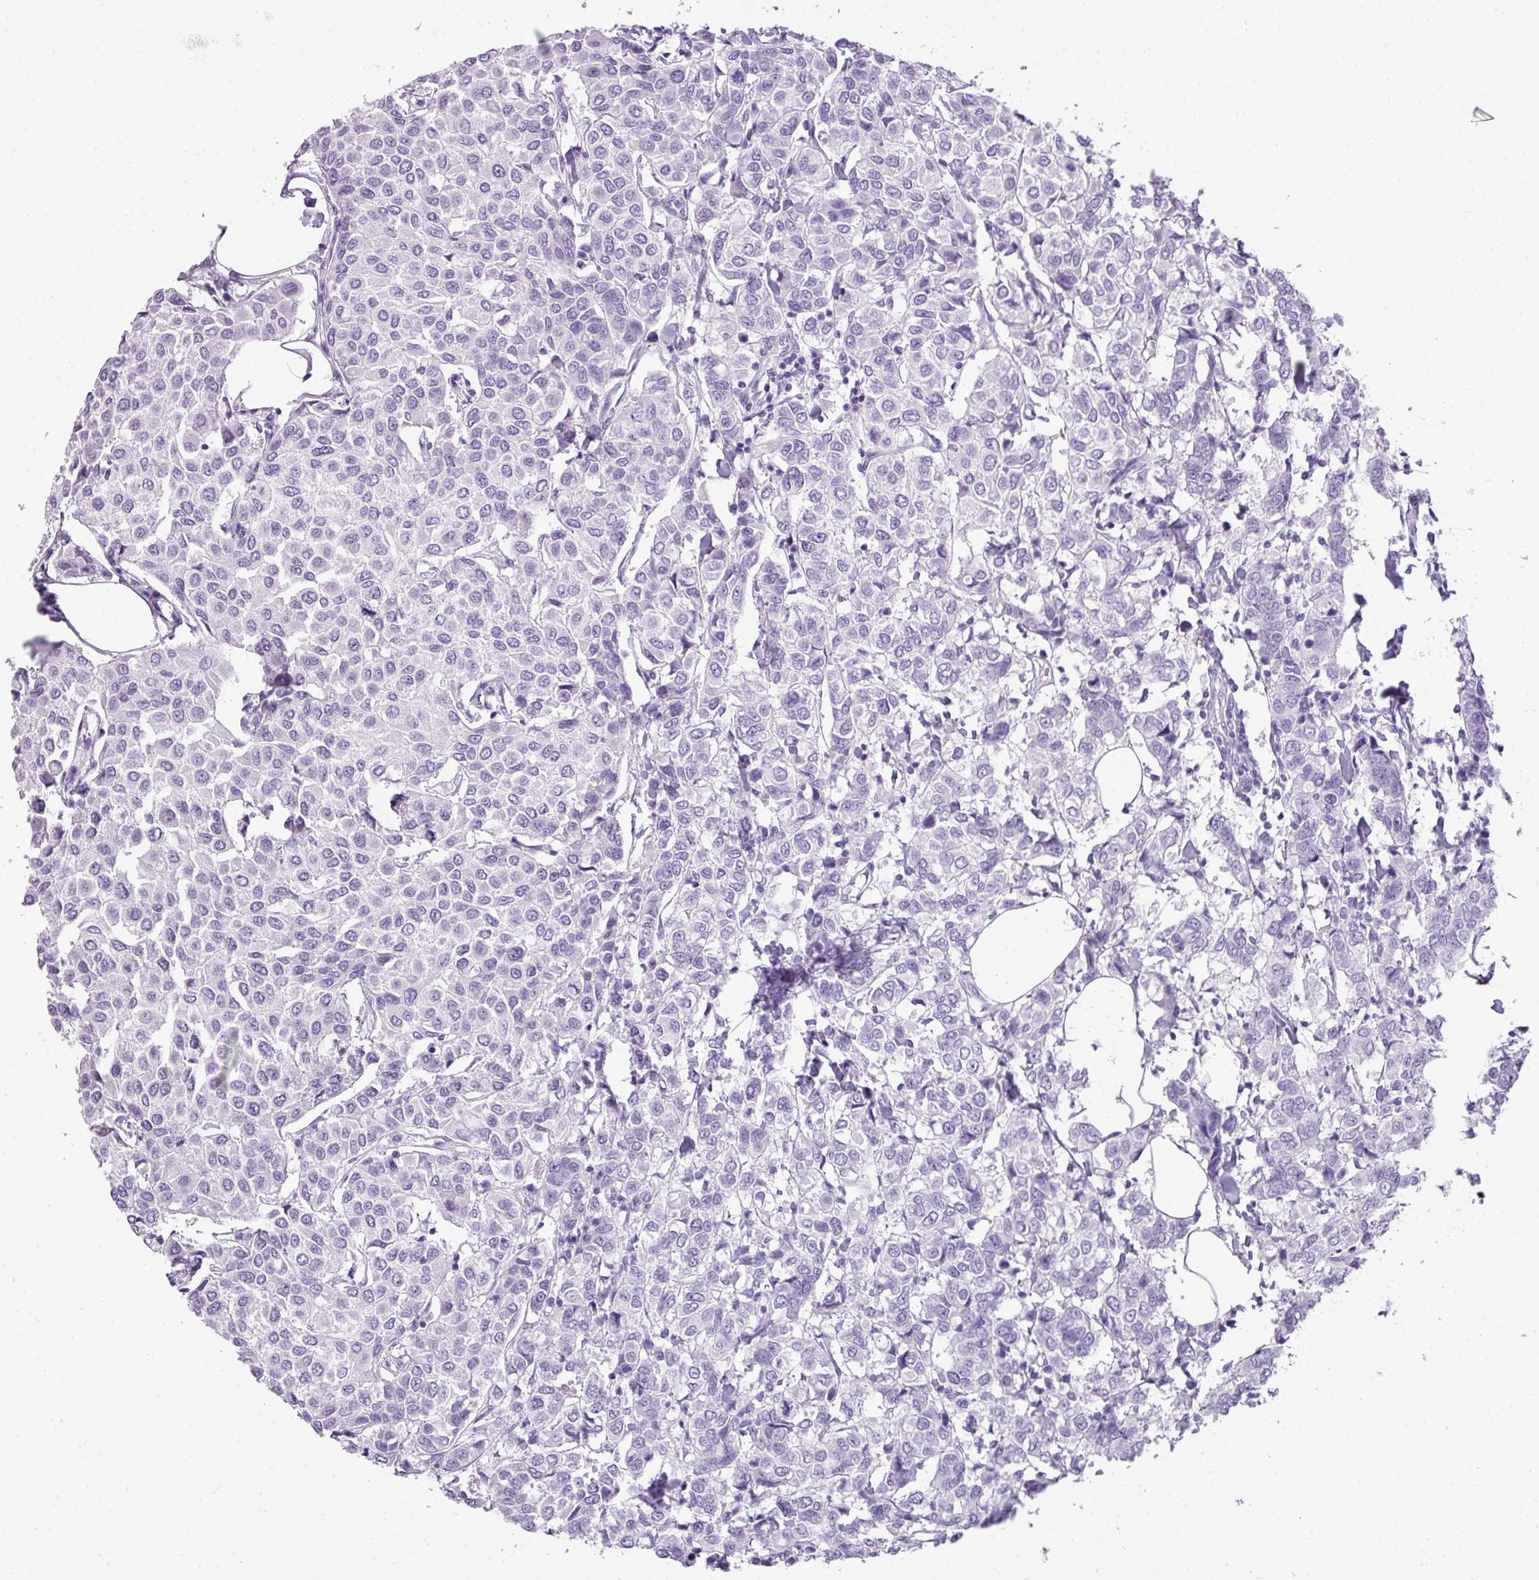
{"staining": {"intensity": "negative", "quantity": "none", "location": "none"}, "tissue": "breast cancer", "cell_type": "Tumor cells", "image_type": "cancer", "snomed": [{"axis": "morphology", "description": "Duct carcinoma"}, {"axis": "topography", "description": "Breast"}], "caption": "The image demonstrates no significant positivity in tumor cells of breast intraductal carcinoma.", "gene": "TNP1", "patient": {"sex": "female", "age": 55}}